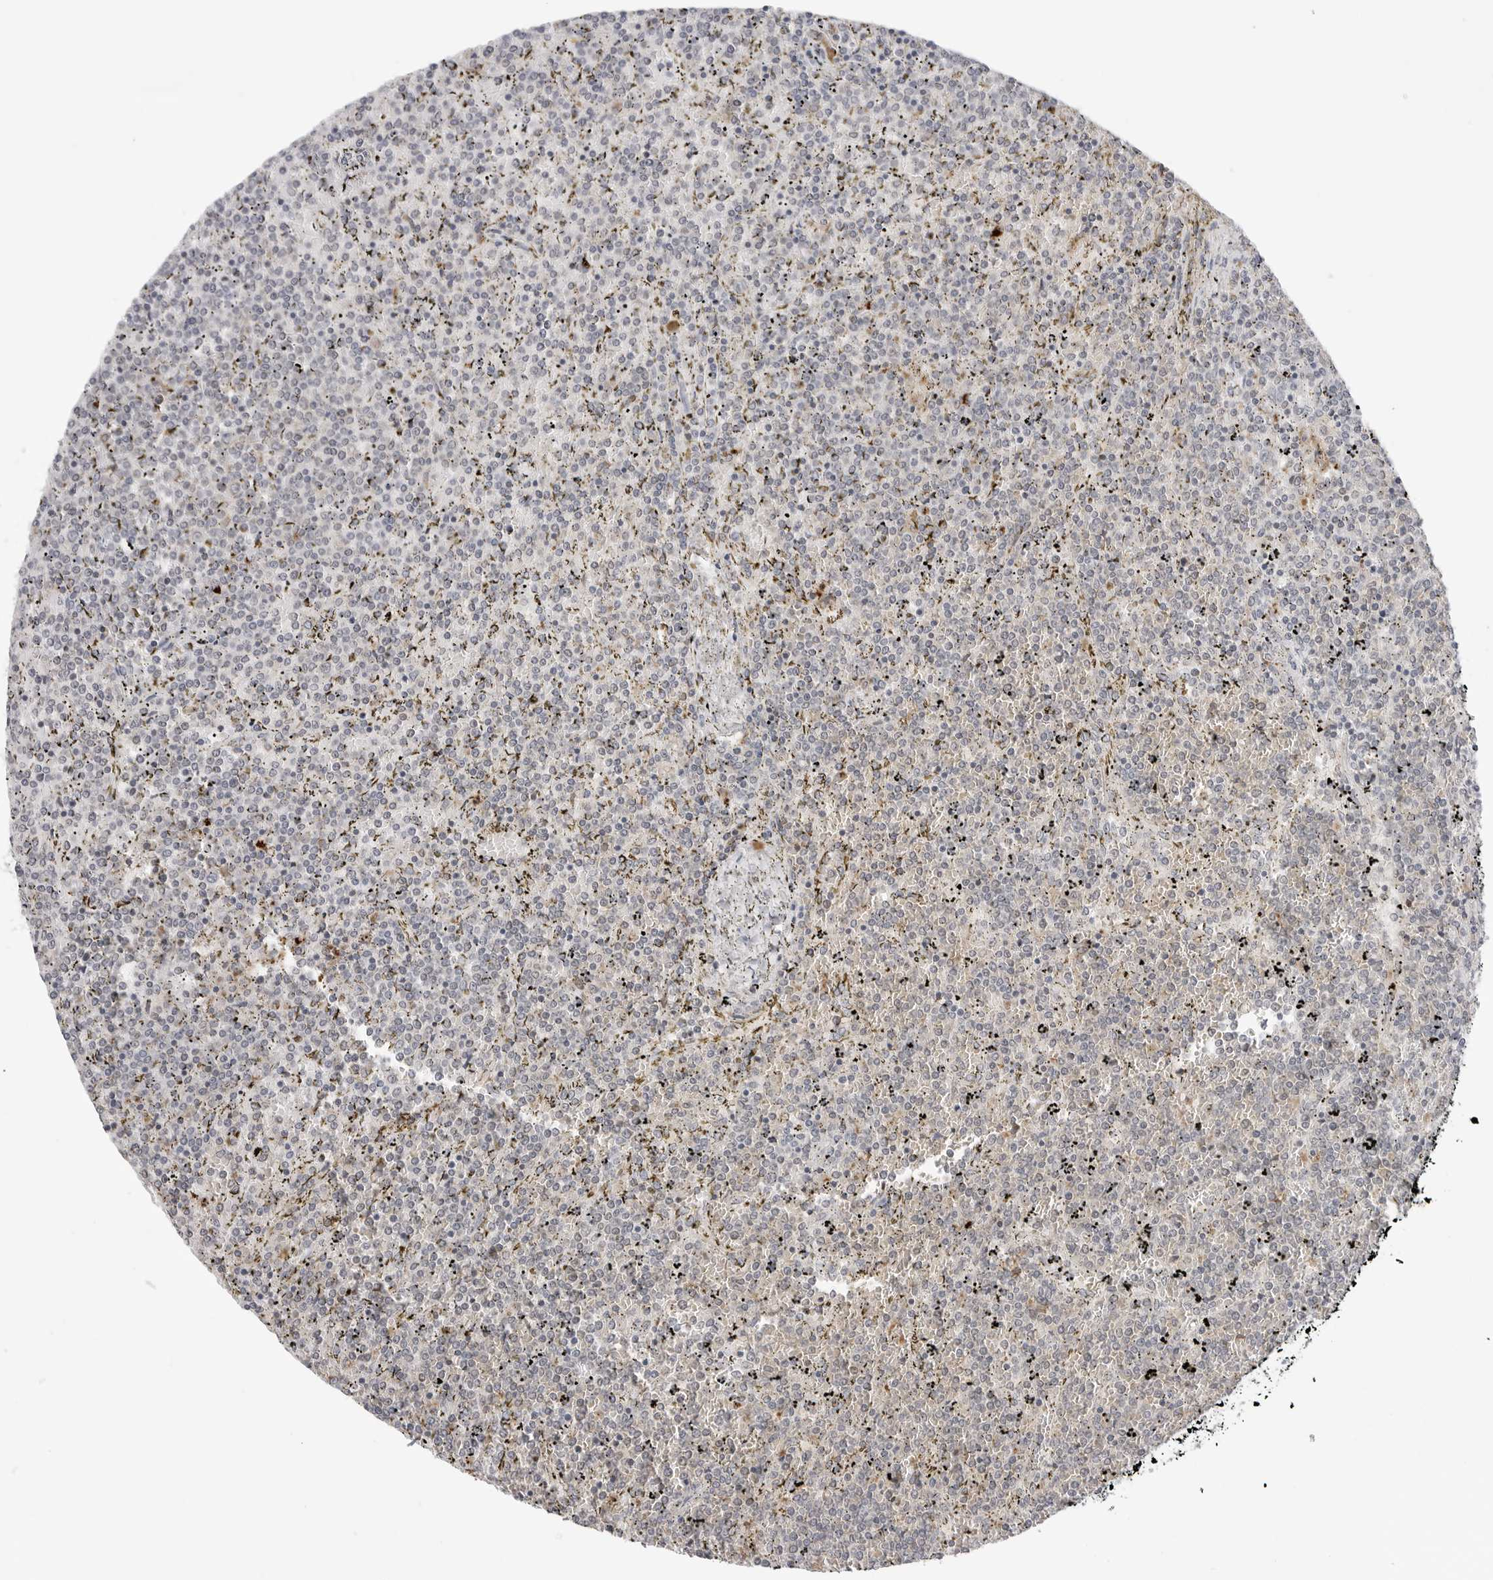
{"staining": {"intensity": "negative", "quantity": "none", "location": "none"}, "tissue": "lymphoma", "cell_type": "Tumor cells", "image_type": "cancer", "snomed": [{"axis": "morphology", "description": "Malignant lymphoma, non-Hodgkin's type, Low grade"}, {"axis": "topography", "description": "Spleen"}], "caption": "Immunohistochemical staining of human lymphoma demonstrates no significant expression in tumor cells.", "gene": "RPN1", "patient": {"sex": "female", "age": 19}}